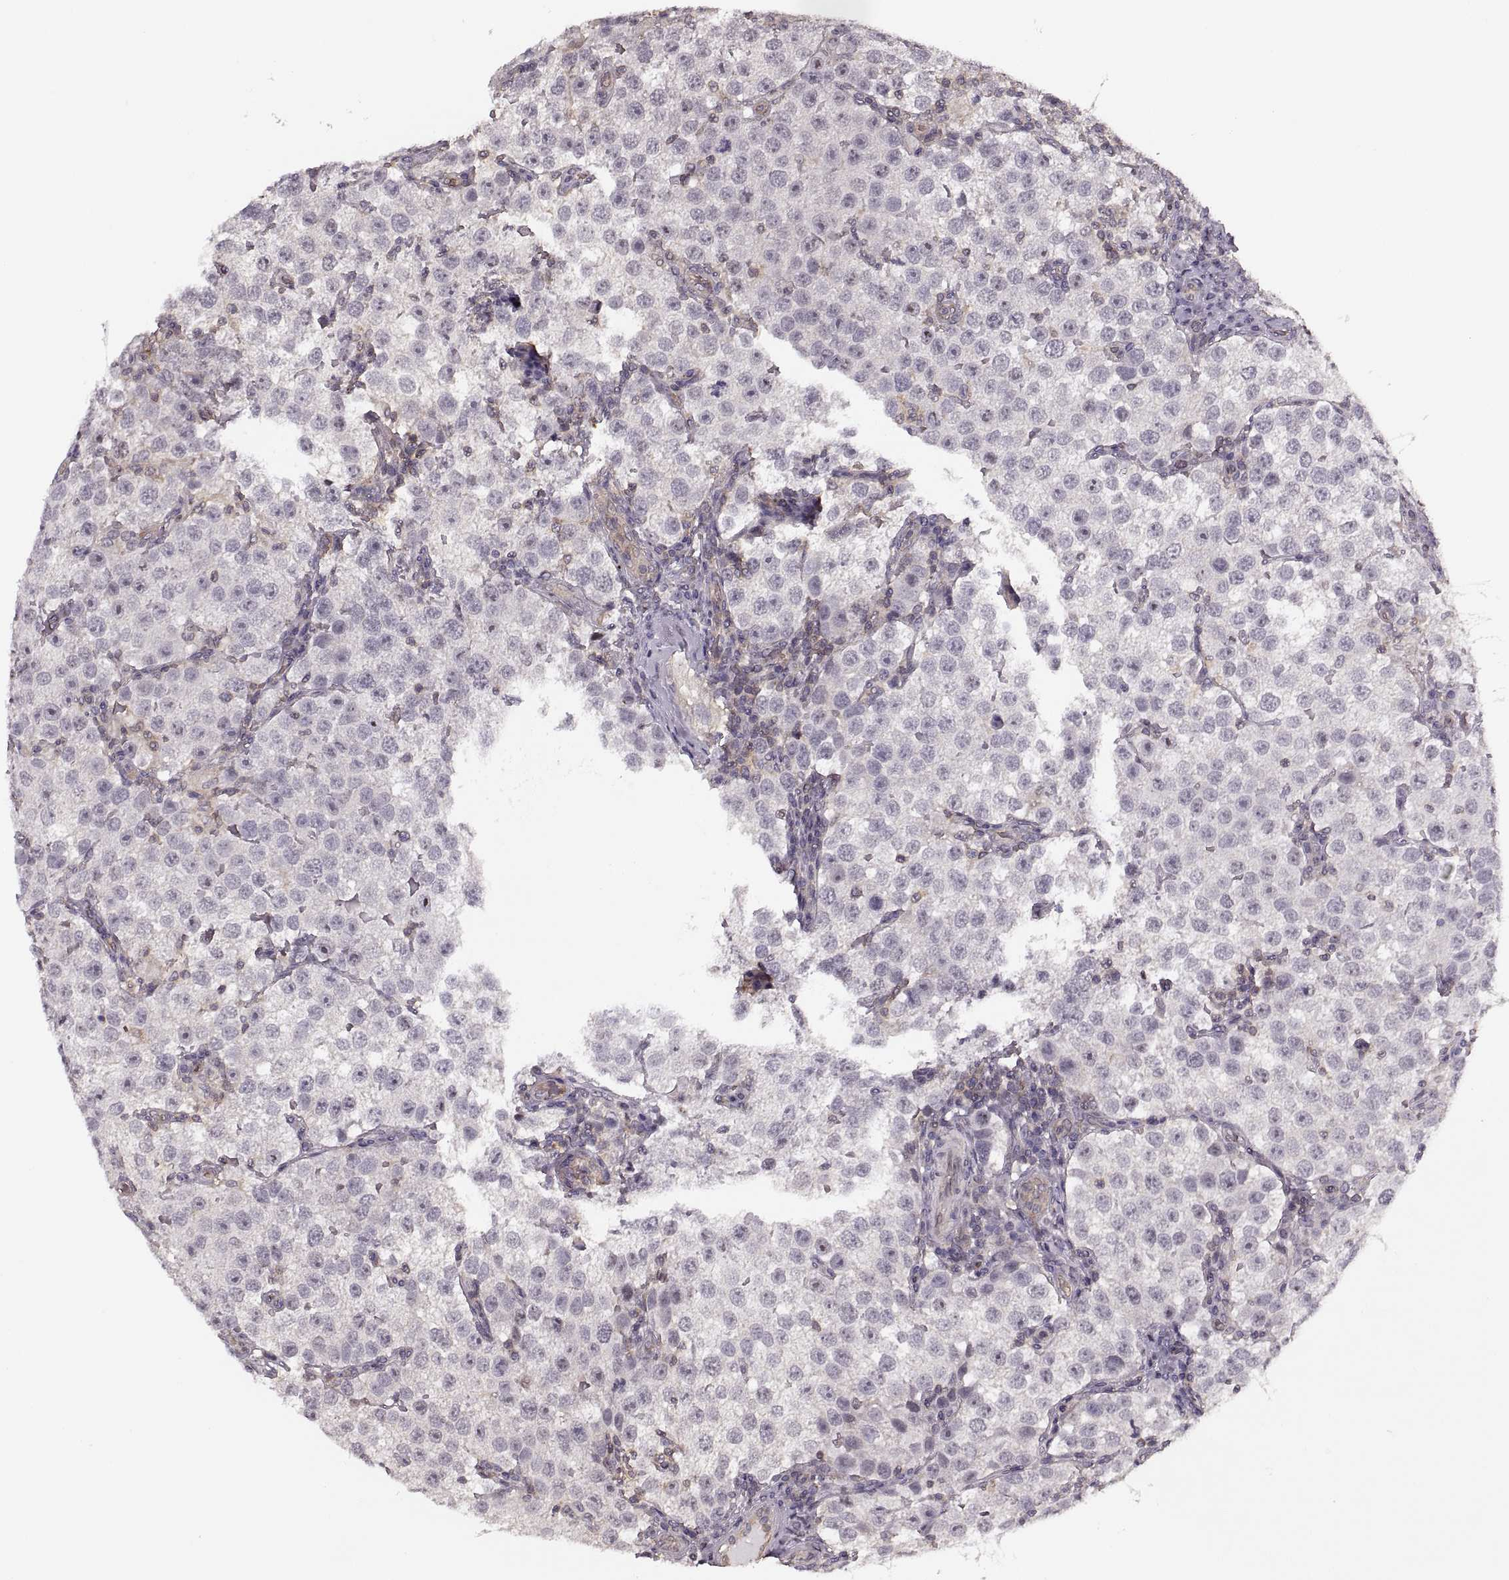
{"staining": {"intensity": "negative", "quantity": "none", "location": "none"}, "tissue": "testis cancer", "cell_type": "Tumor cells", "image_type": "cancer", "snomed": [{"axis": "morphology", "description": "Seminoma, NOS"}, {"axis": "topography", "description": "Testis"}], "caption": "Tumor cells show no significant protein staining in testis seminoma. (Brightfield microscopy of DAB (3,3'-diaminobenzidine) immunohistochemistry at high magnification).", "gene": "LUZP2", "patient": {"sex": "male", "age": 37}}